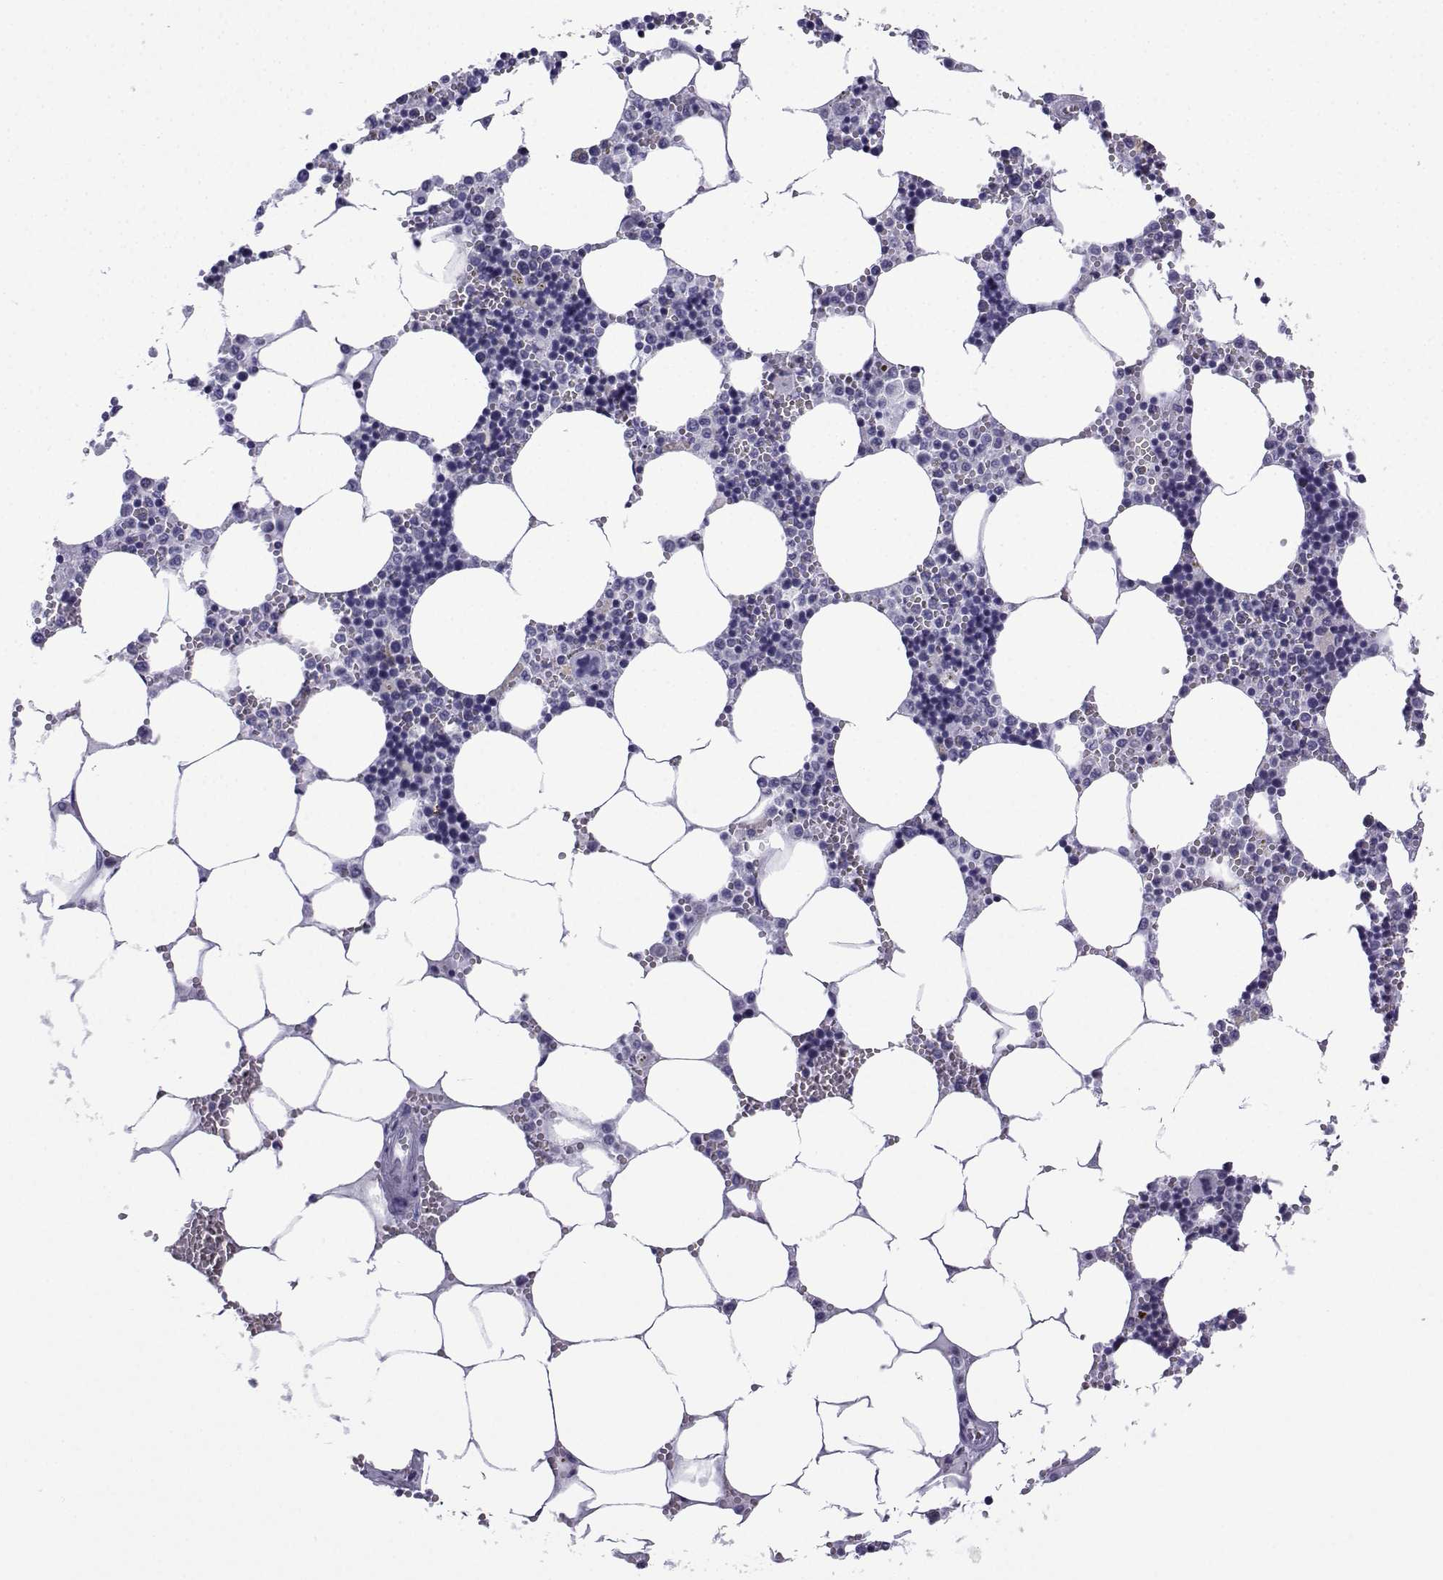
{"staining": {"intensity": "negative", "quantity": "none", "location": "none"}, "tissue": "bone marrow", "cell_type": "Hematopoietic cells", "image_type": "normal", "snomed": [{"axis": "morphology", "description": "Normal tissue, NOS"}, {"axis": "topography", "description": "Bone marrow"}], "caption": "High power microscopy histopathology image of an IHC photomicrograph of benign bone marrow, revealing no significant expression in hematopoietic cells.", "gene": "ACRBP", "patient": {"sex": "male", "age": 54}}